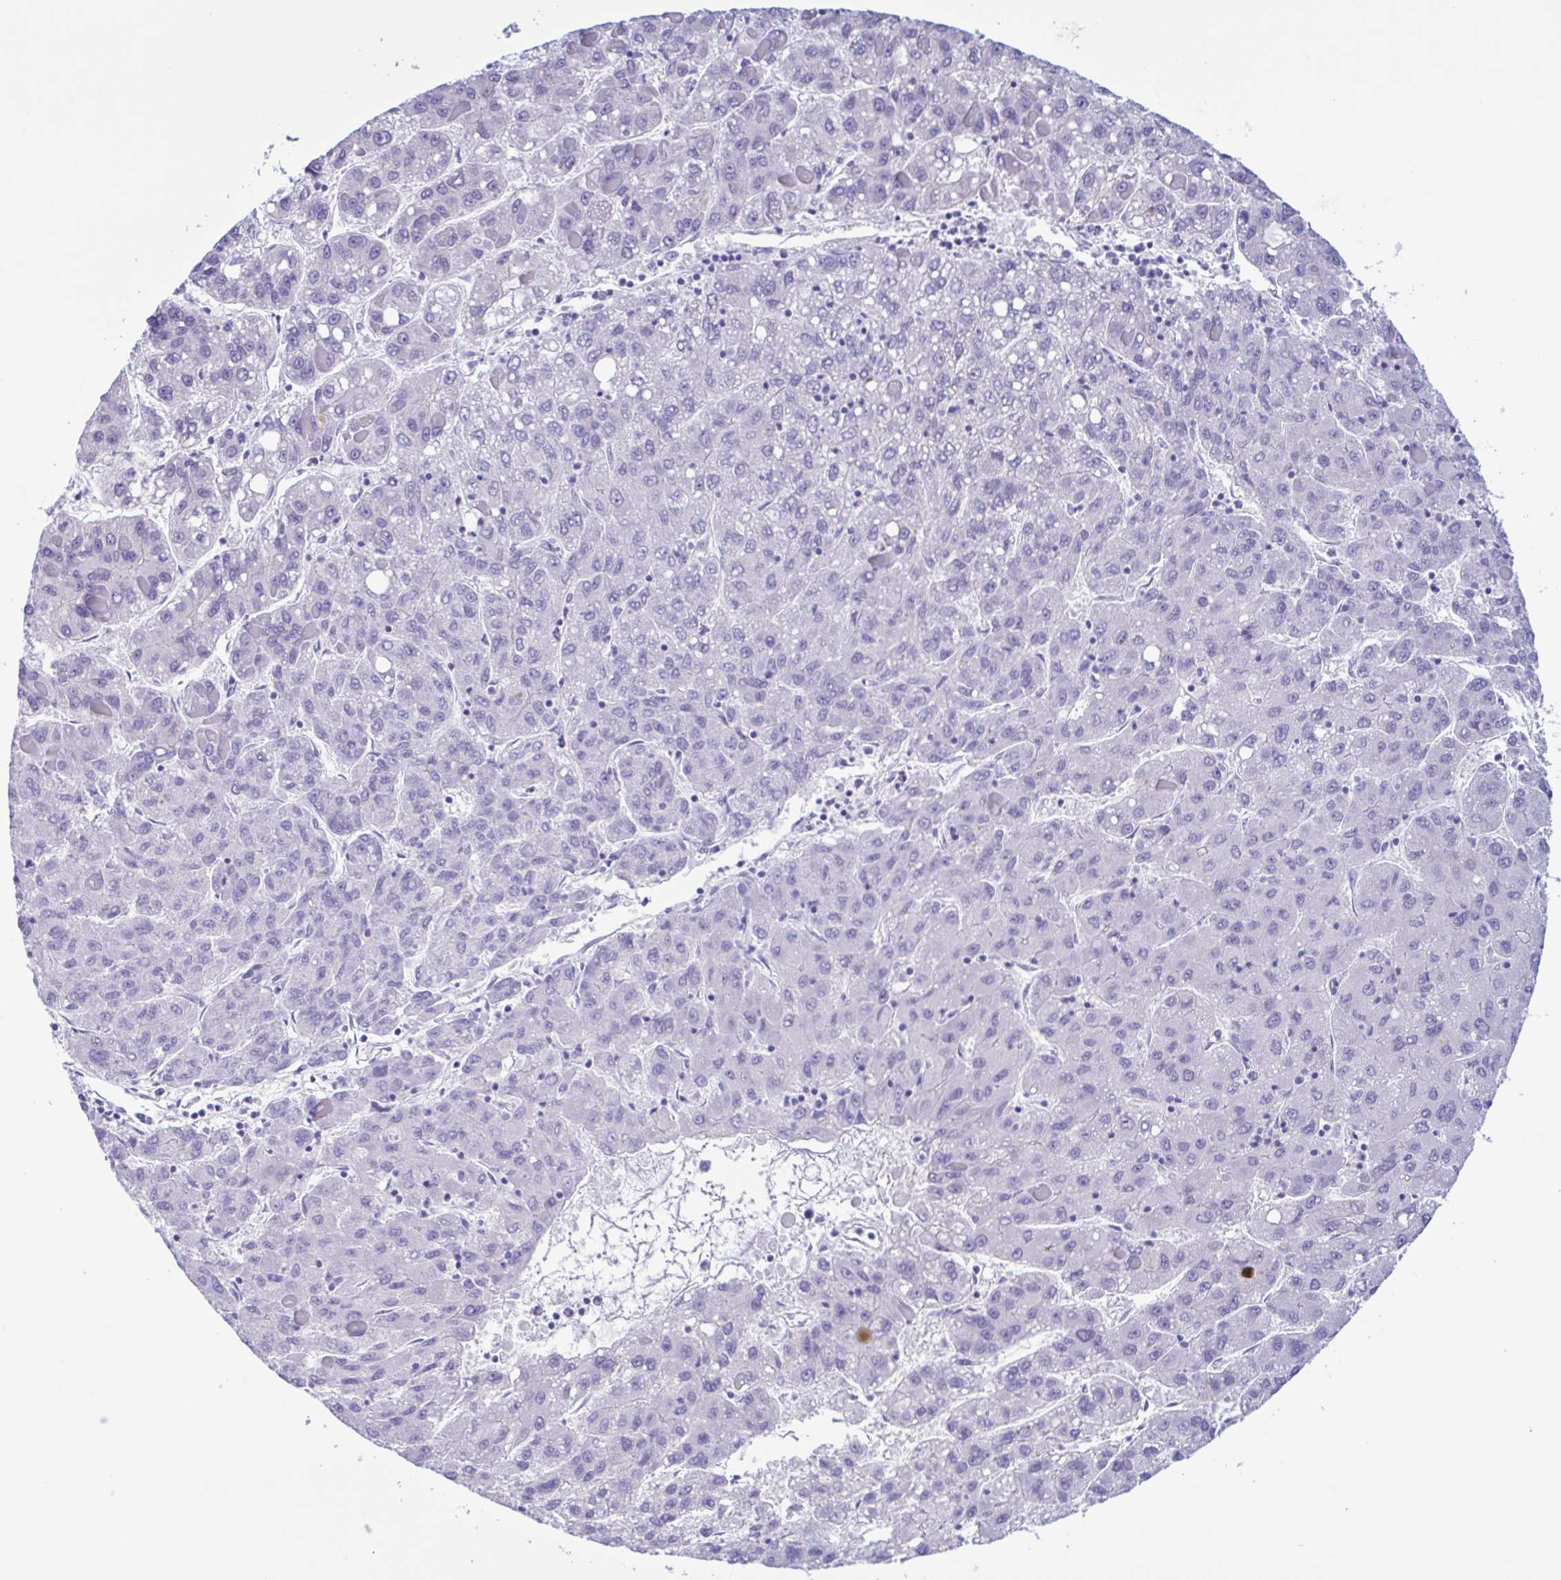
{"staining": {"intensity": "negative", "quantity": "none", "location": "none"}, "tissue": "liver cancer", "cell_type": "Tumor cells", "image_type": "cancer", "snomed": [{"axis": "morphology", "description": "Carcinoma, Hepatocellular, NOS"}, {"axis": "topography", "description": "Liver"}], "caption": "An image of hepatocellular carcinoma (liver) stained for a protein demonstrates no brown staining in tumor cells. Brightfield microscopy of immunohistochemistry (IHC) stained with DAB (3,3'-diaminobenzidine) (brown) and hematoxylin (blue), captured at high magnification.", "gene": "TSPY2", "patient": {"sex": "female", "age": 82}}